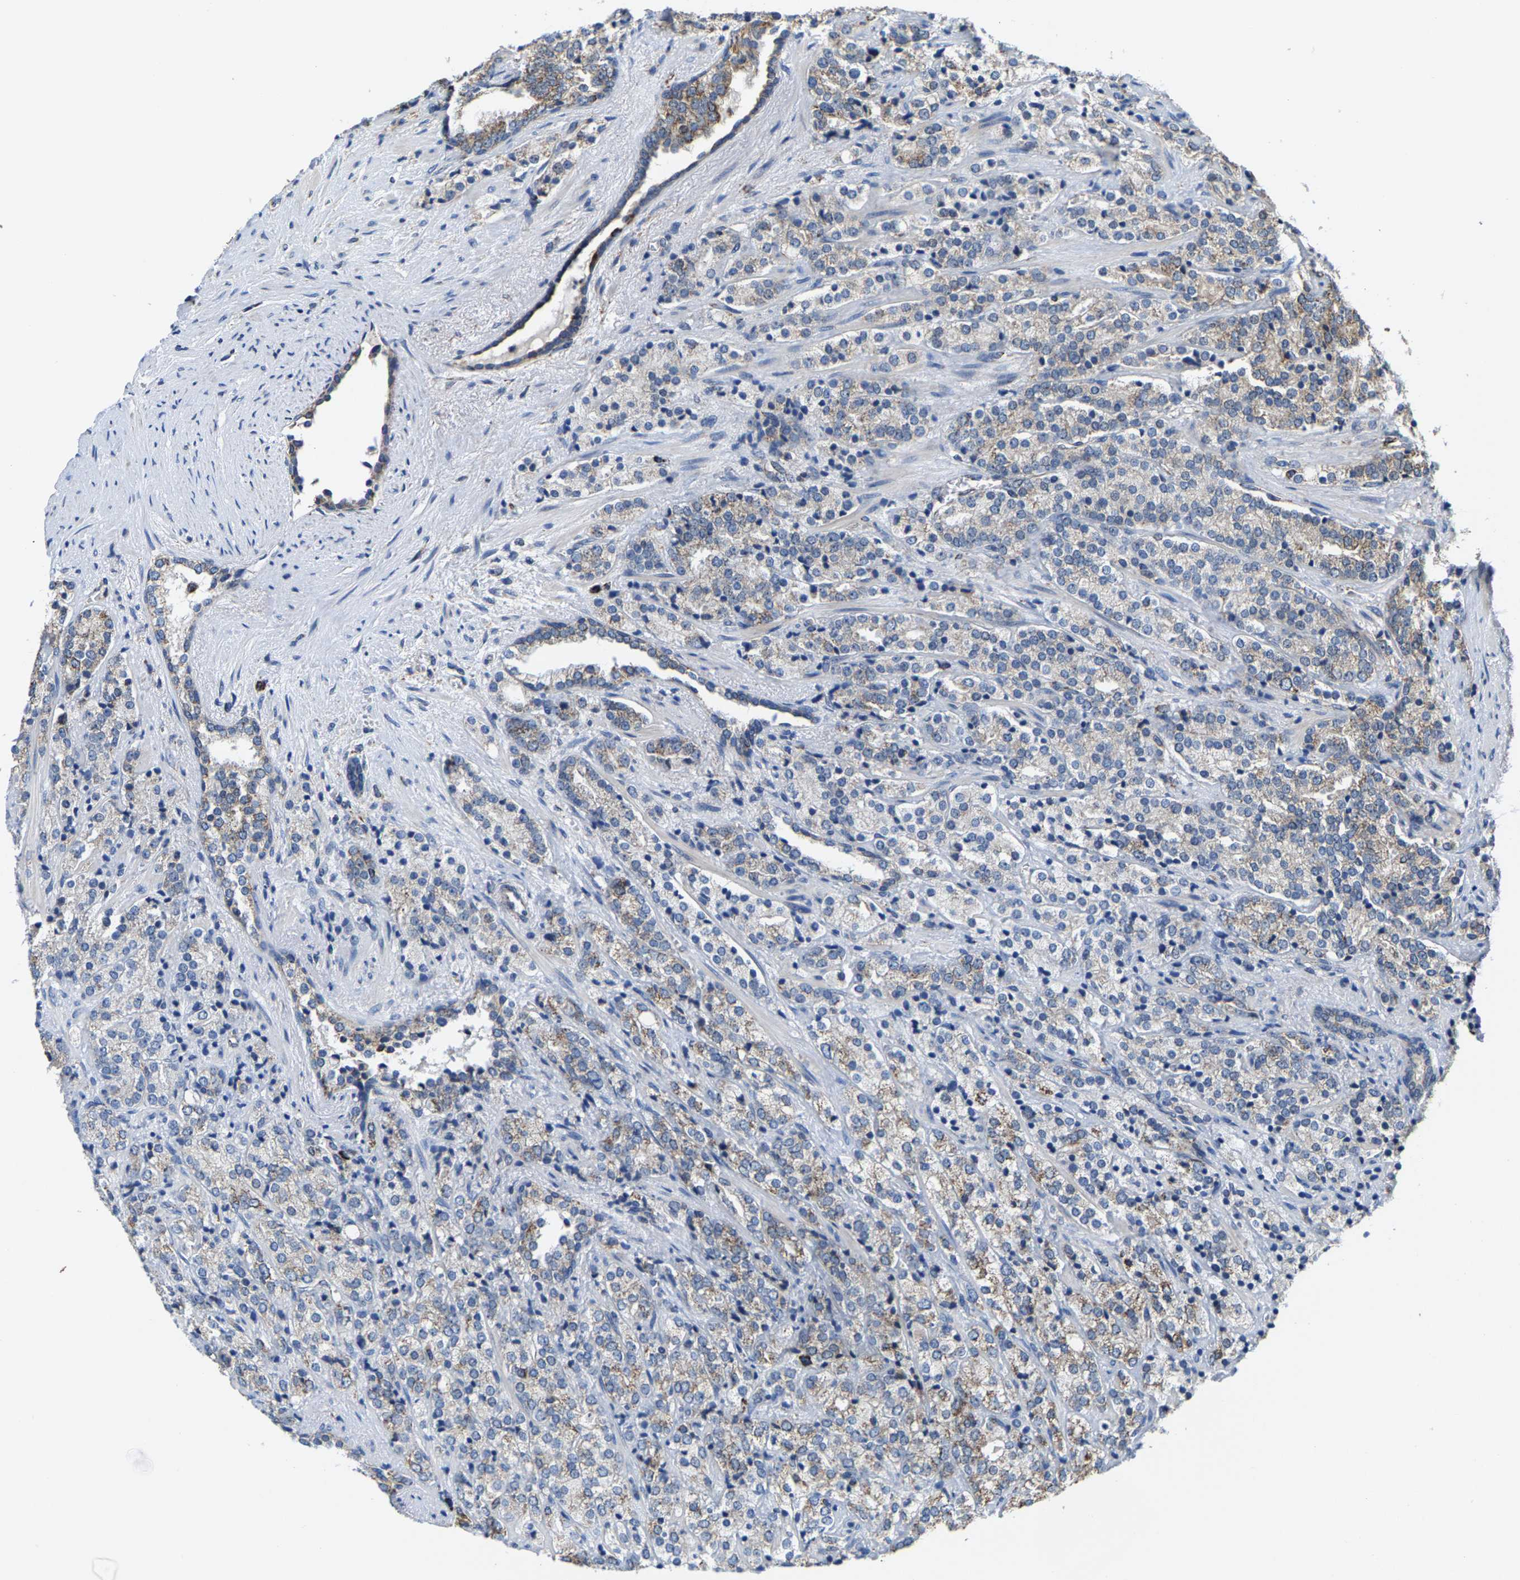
{"staining": {"intensity": "moderate", "quantity": "25%-75%", "location": "cytoplasmic/membranous"}, "tissue": "prostate cancer", "cell_type": "Tumor cells", "image_type": "cancer", "snomed": [{"axis": "morphology", "description": "Adenocarcinoma, High grade"}, {"axis": "topography", "description": "Prostate"}], "caption": "Protein expression analysis of human prostate cancer reveals moderate cytoplasmic/membranous positivity in about 25%-75% of tumor cells.", "gene": "SHMT2", "patient": {"sex": "male", "age": 71}}